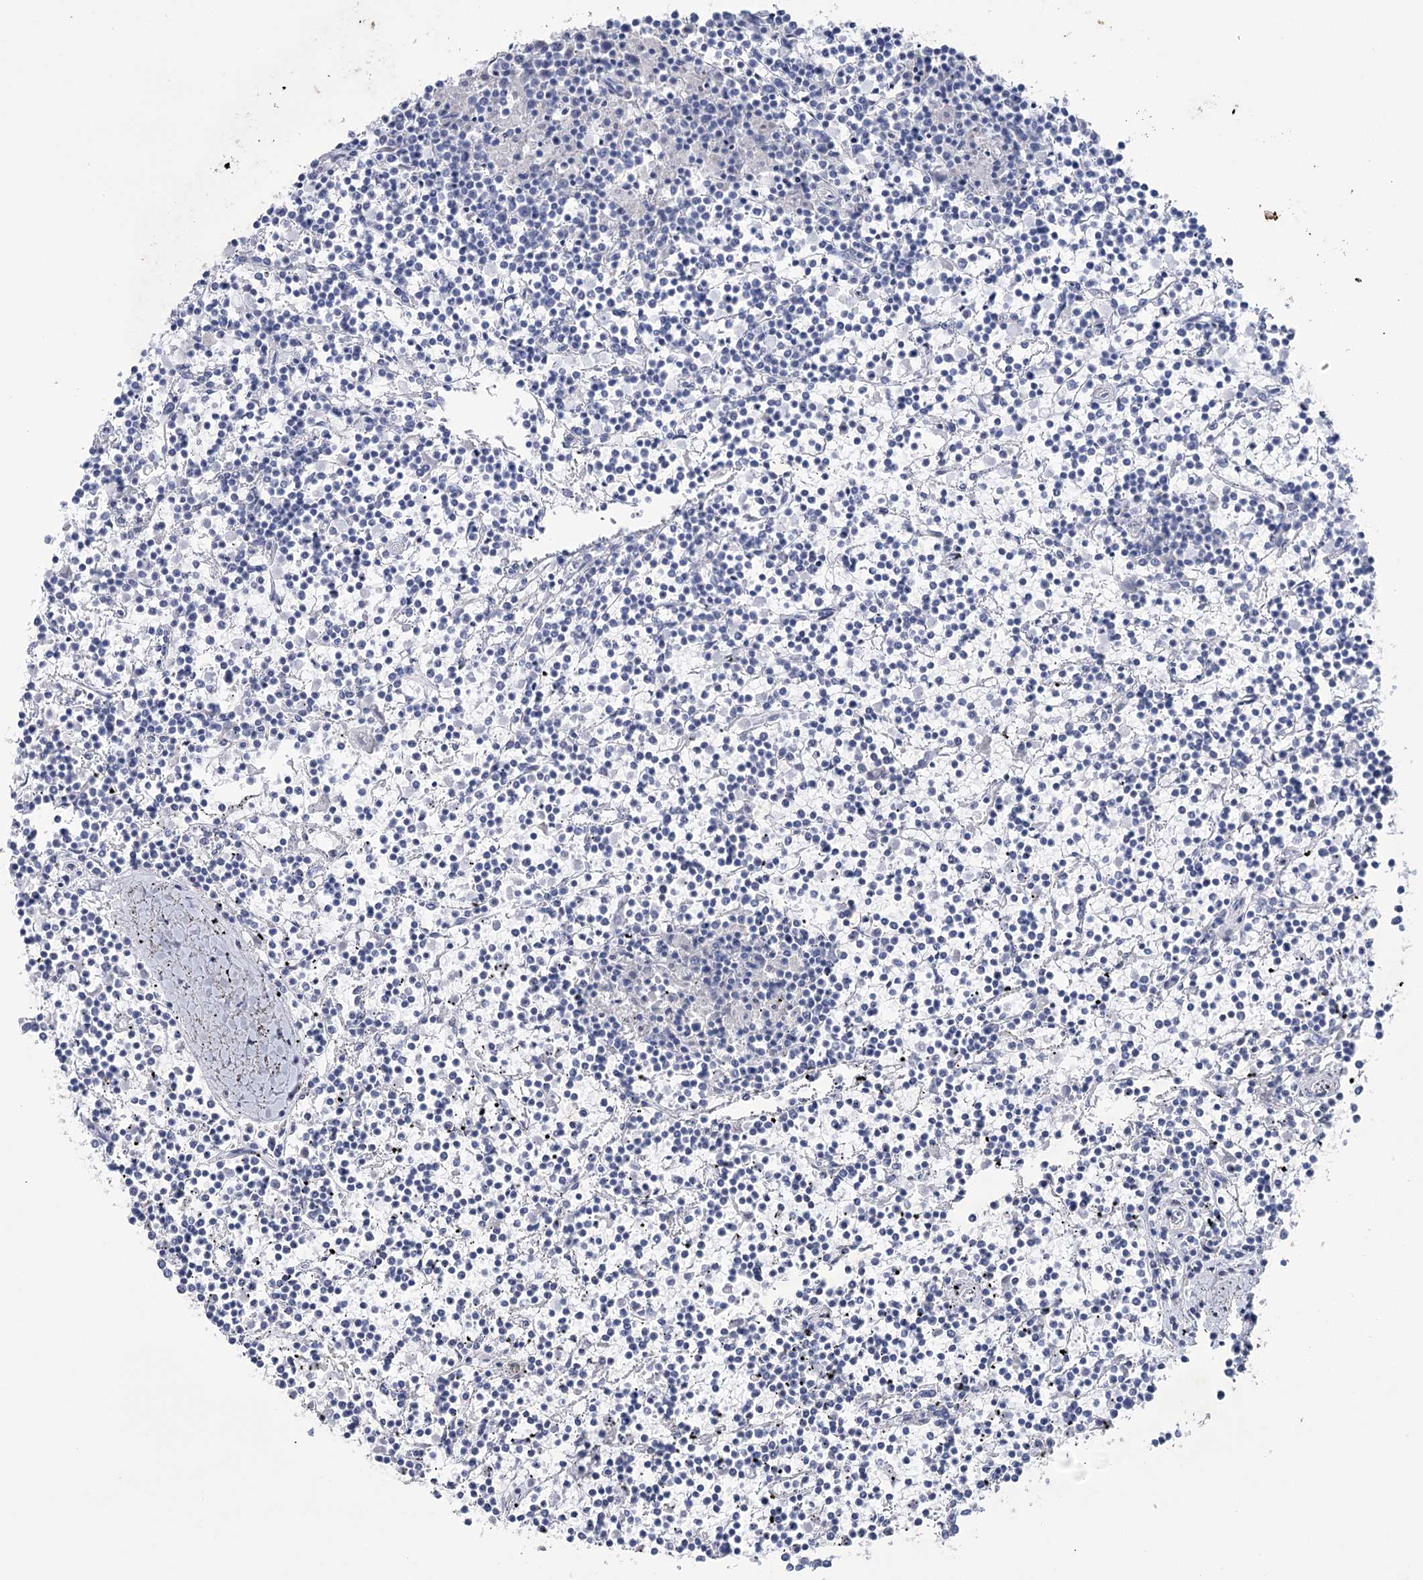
{"staining": {"intensity": "negative", "quantity": "none", "location": "none"}, "tissue": "lymphoma", "cell_type": "Tumor cells", "image_type": "cancer", "snomed": [{"axis": "morphology", "description": "Malignant lymphoma, non-Hodgkin's type, Low grade"}, {"axis": "topography", "description": "Spleen"}], "caption": "Immunohistochemical staining of human malignant lymphoma, non-Hodgkin's type (low-grade) reveals no significant expression in tumor cells.", "gene": "CCDC88A", "patient": {"sex": "female", "age": 19}}